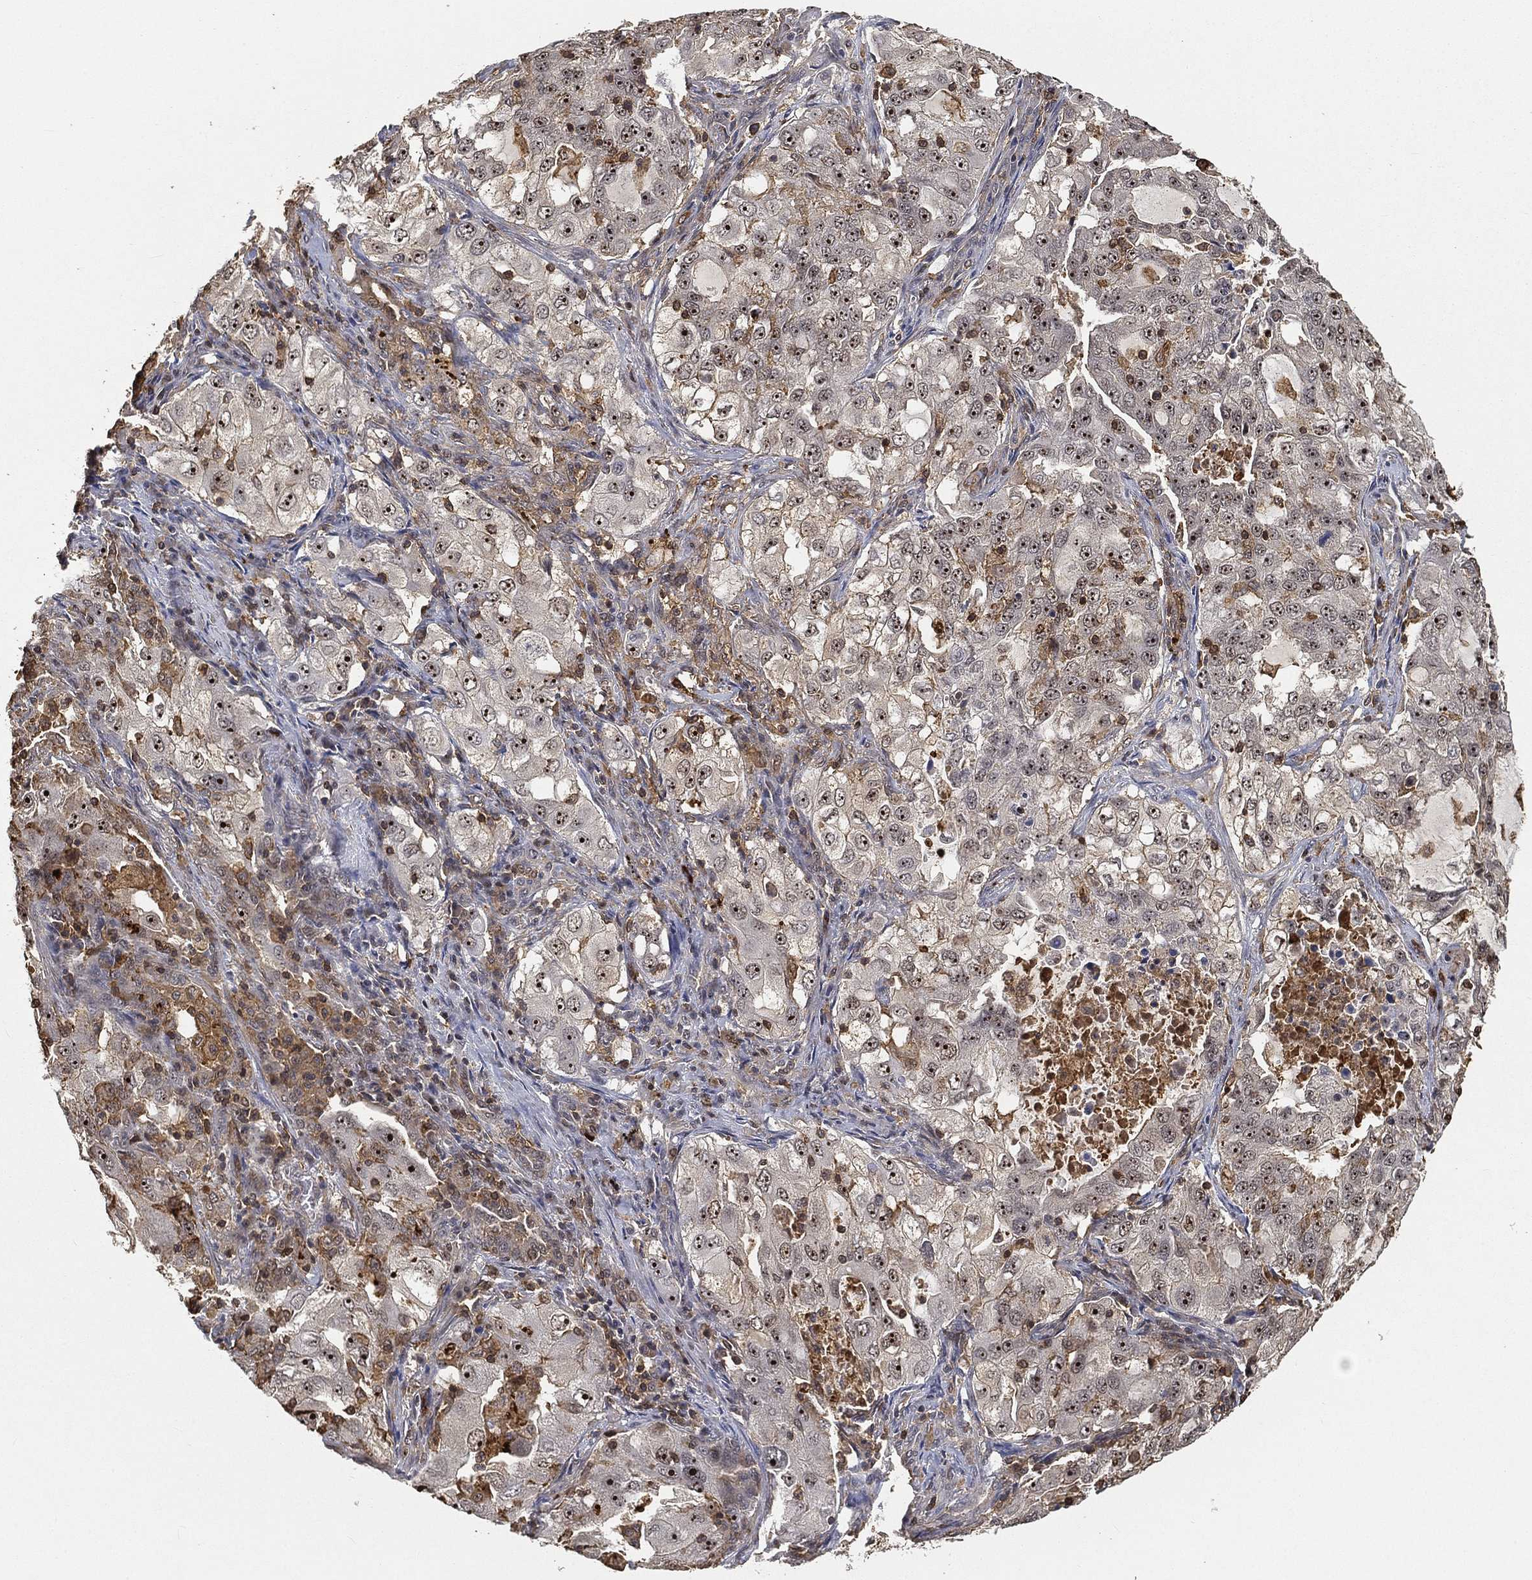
{"staining": {"intensity": "weak", "quantity": "<25%", "location": "cytoplasmic/membranous"}, "tissue": "lung cancer", "cell_type": "Tumor cells", "image_type": "cancer", "snomed": [{"axis": "morphology", "description": "Adenocarcinoma, NOS"}, {"axis": "topography", "description": "Lung"}], "caption": "A high-resolution micrograph shows immunohistochemistry staining of lung adenocarcinoma, which displays no significant staining in tumor cells.", "gene": "CRYL1", "patient": {"sex": "female", "age": 61}}